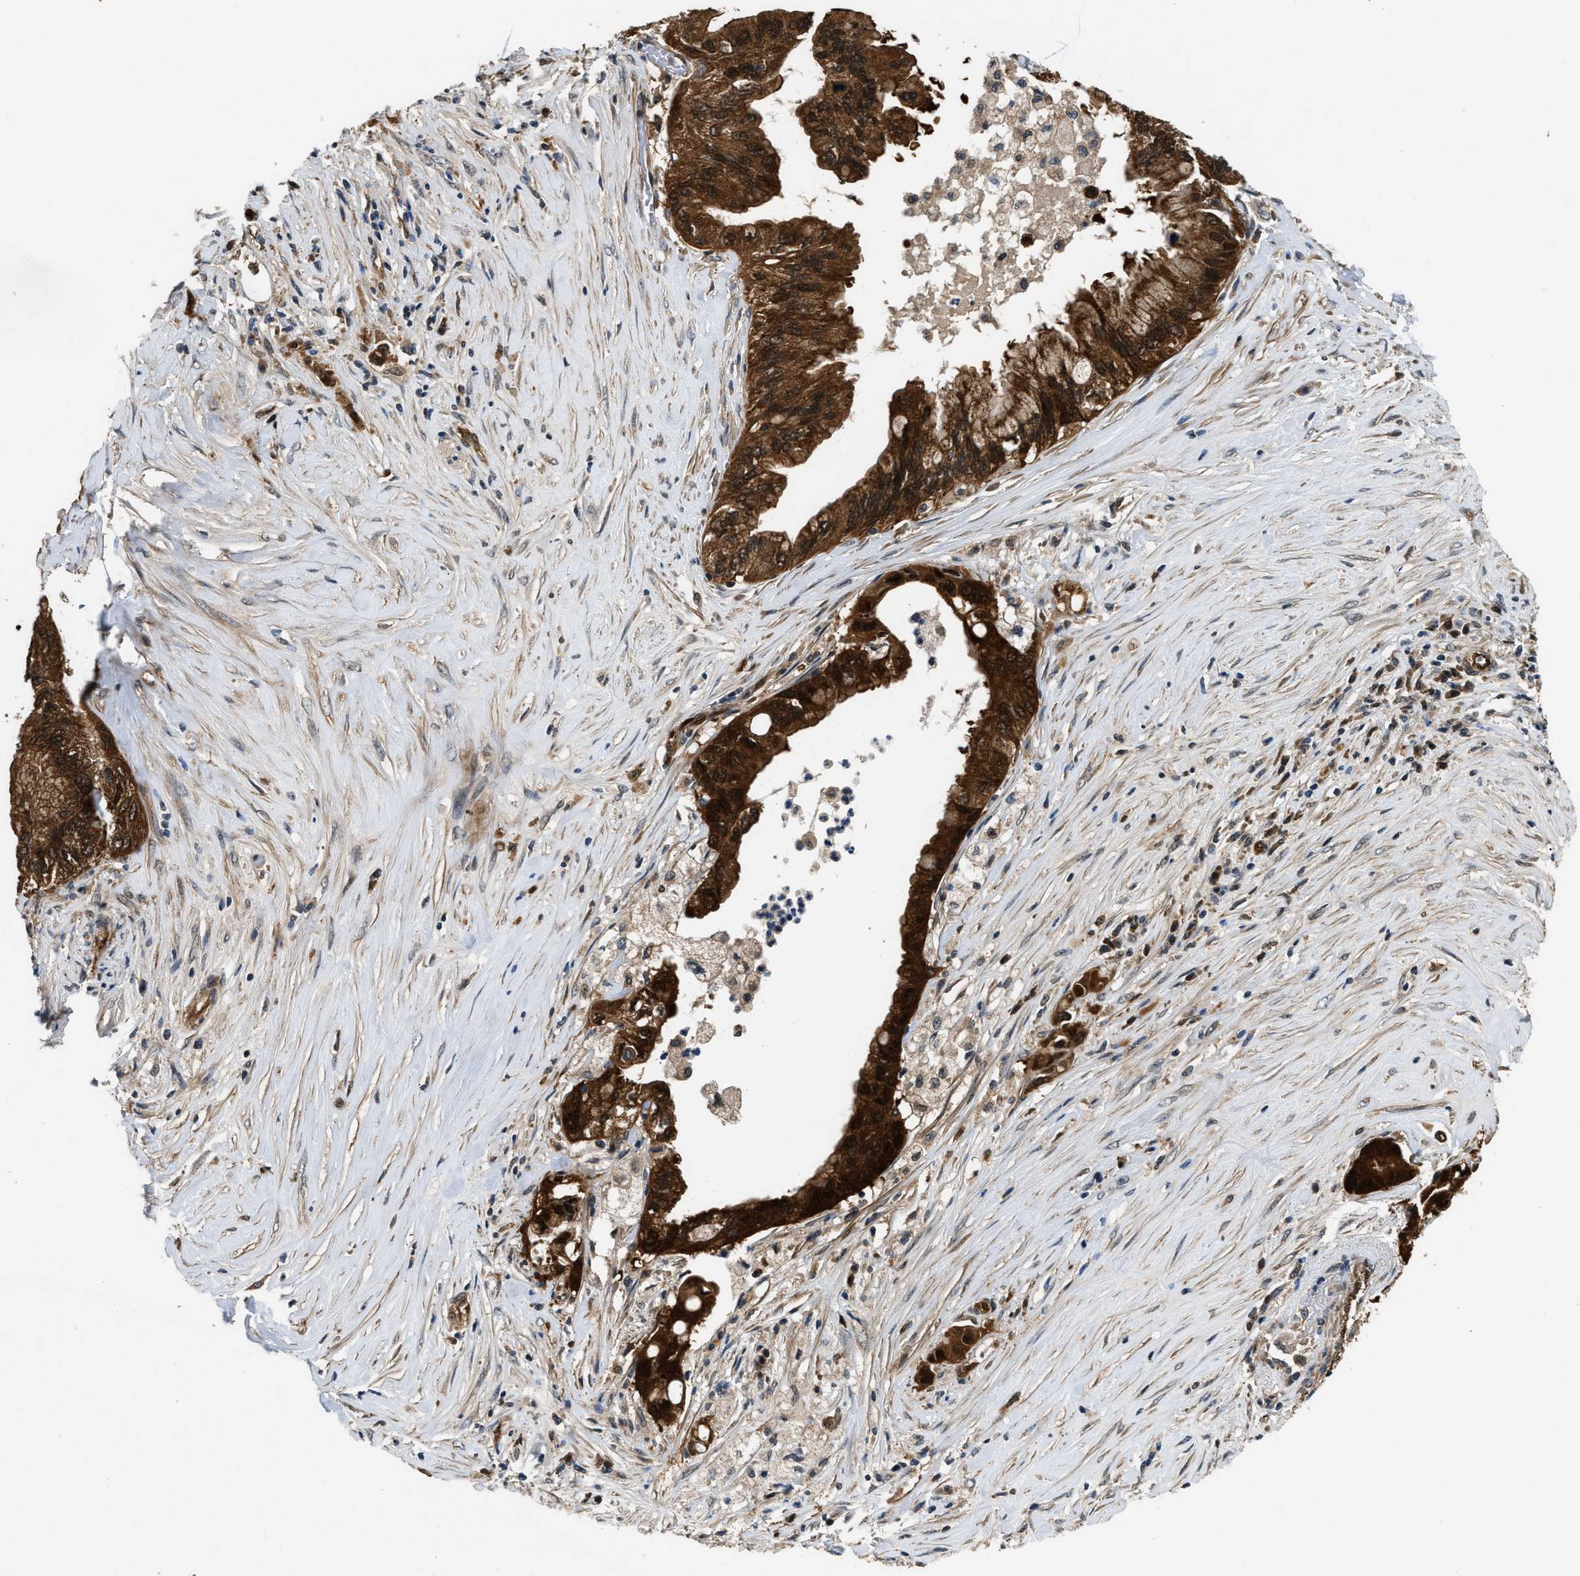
{"staining": {"intensity": "strong", "quantity": ">75%", "location": "cytoplasmic/membranous"}, "tissue": "pancreatic cancer", "cell_type": "Tumor cells", "image_type": "cancer", "snomed": [{"axis": "morphology", "description": "Adenocarcinoma, NOS"}, {"axis": "topography", "description": "Pancreas"}], "caption": "A brown stain labels strong cytoplasmic/membranous expression of a protein in adenocarcinoma (pancreatic) tumor cells. (DAB (3,3'-diaminobenzidine) = brown stain, brightfield microscopy at high magnification).", "gene": "PPA1", "patient": {"sex": "female", "age": 73}}